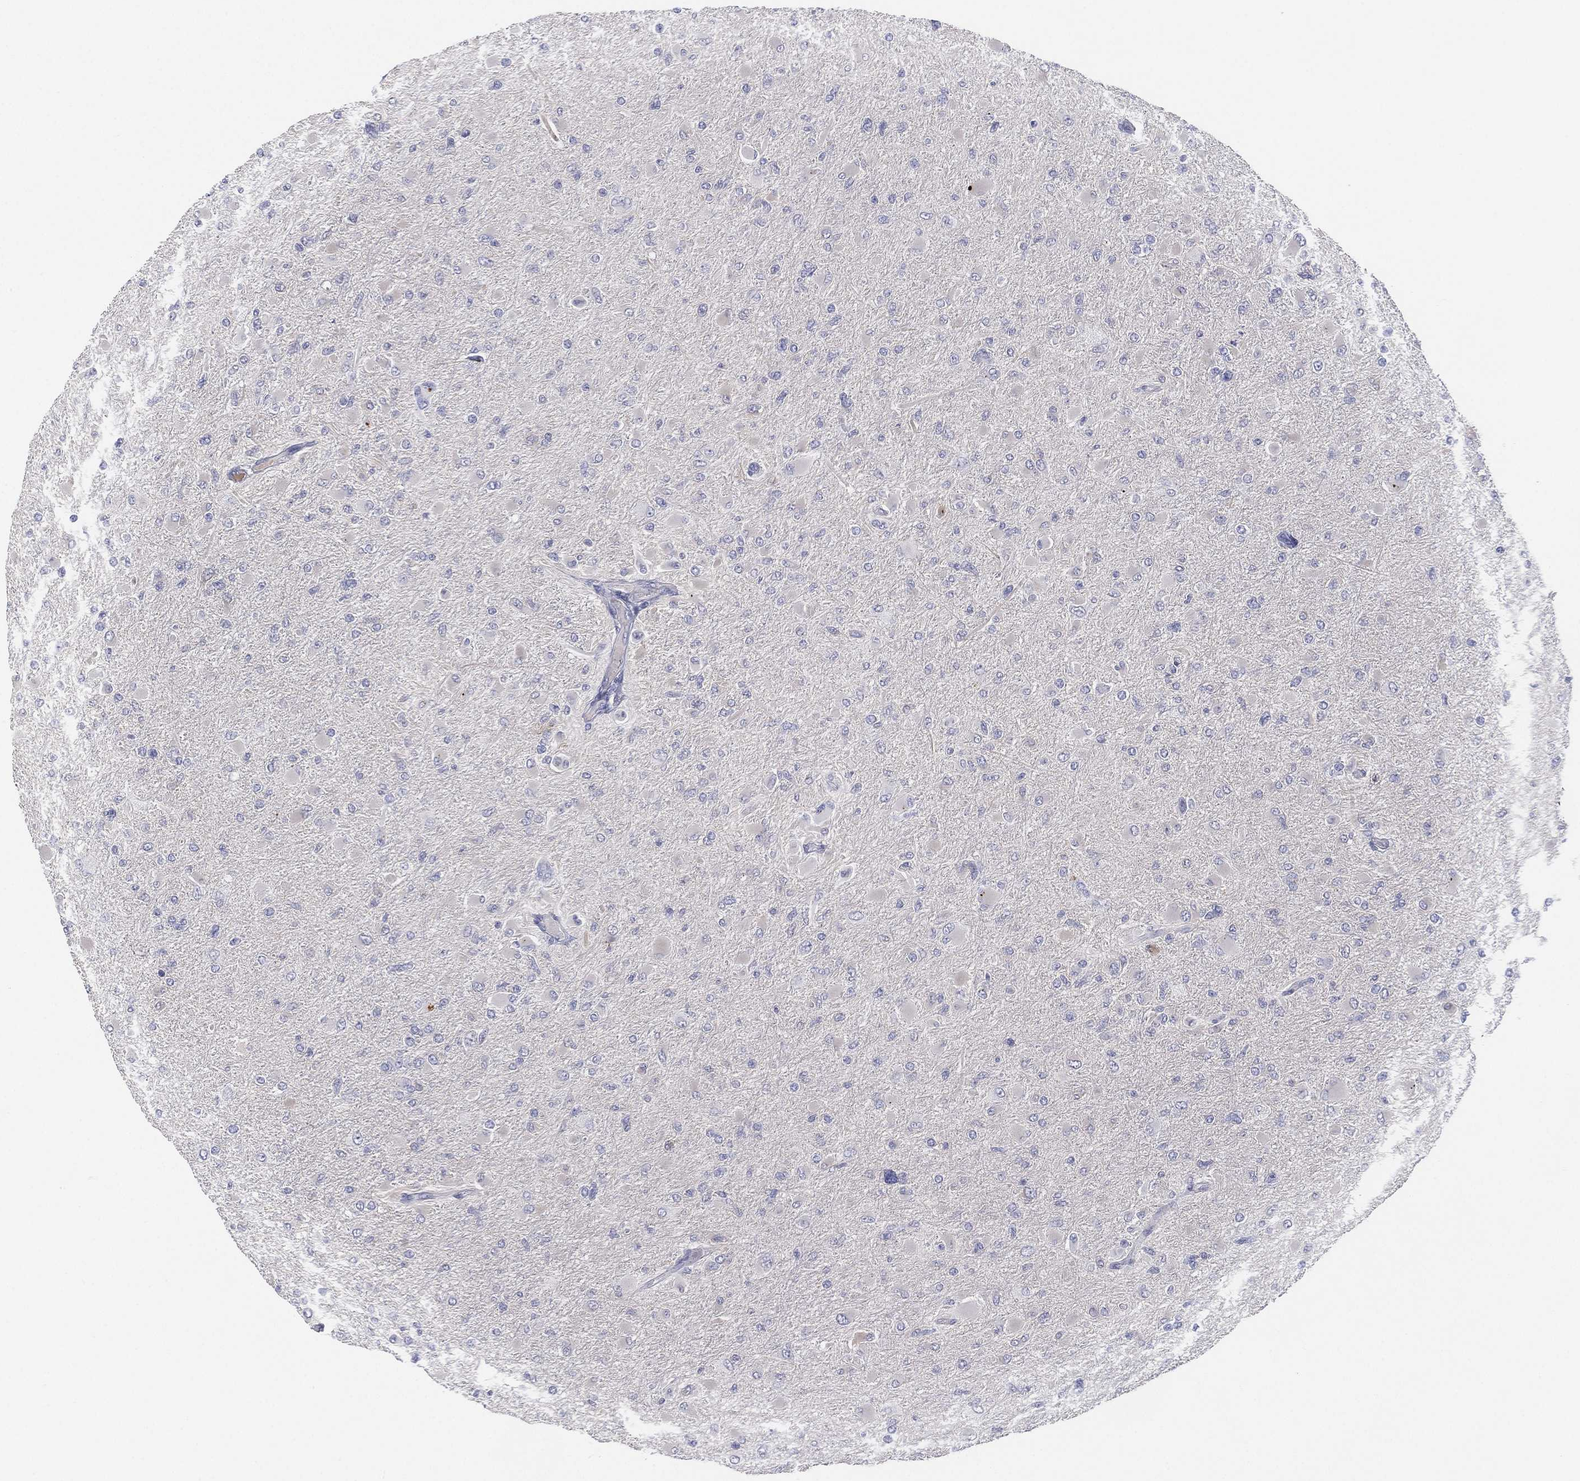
{"staining": {"intensity": "negative", "quantity": "none", "location": "none"}, "tissue": "glioma", "cell_type": "Tumor cells", "image_type": "cancer", "snomed": [{"axis": "morphology", "description": "Glioma, malignant, High grade"}, {"axis": "topography", "description": "Cerebral cortex"}], "caption": "Immunohistochemical staining of high-grade glioma (malignant) reveals no significant expression in tumor cells. The staining was performed using DAB to visualize the protein expression in brown, while the nuclei were stained in blue with hematoxylin (Magnification: 20x).", "gene": "MLF1", "patient": {"sex": "female", "age": 36}}